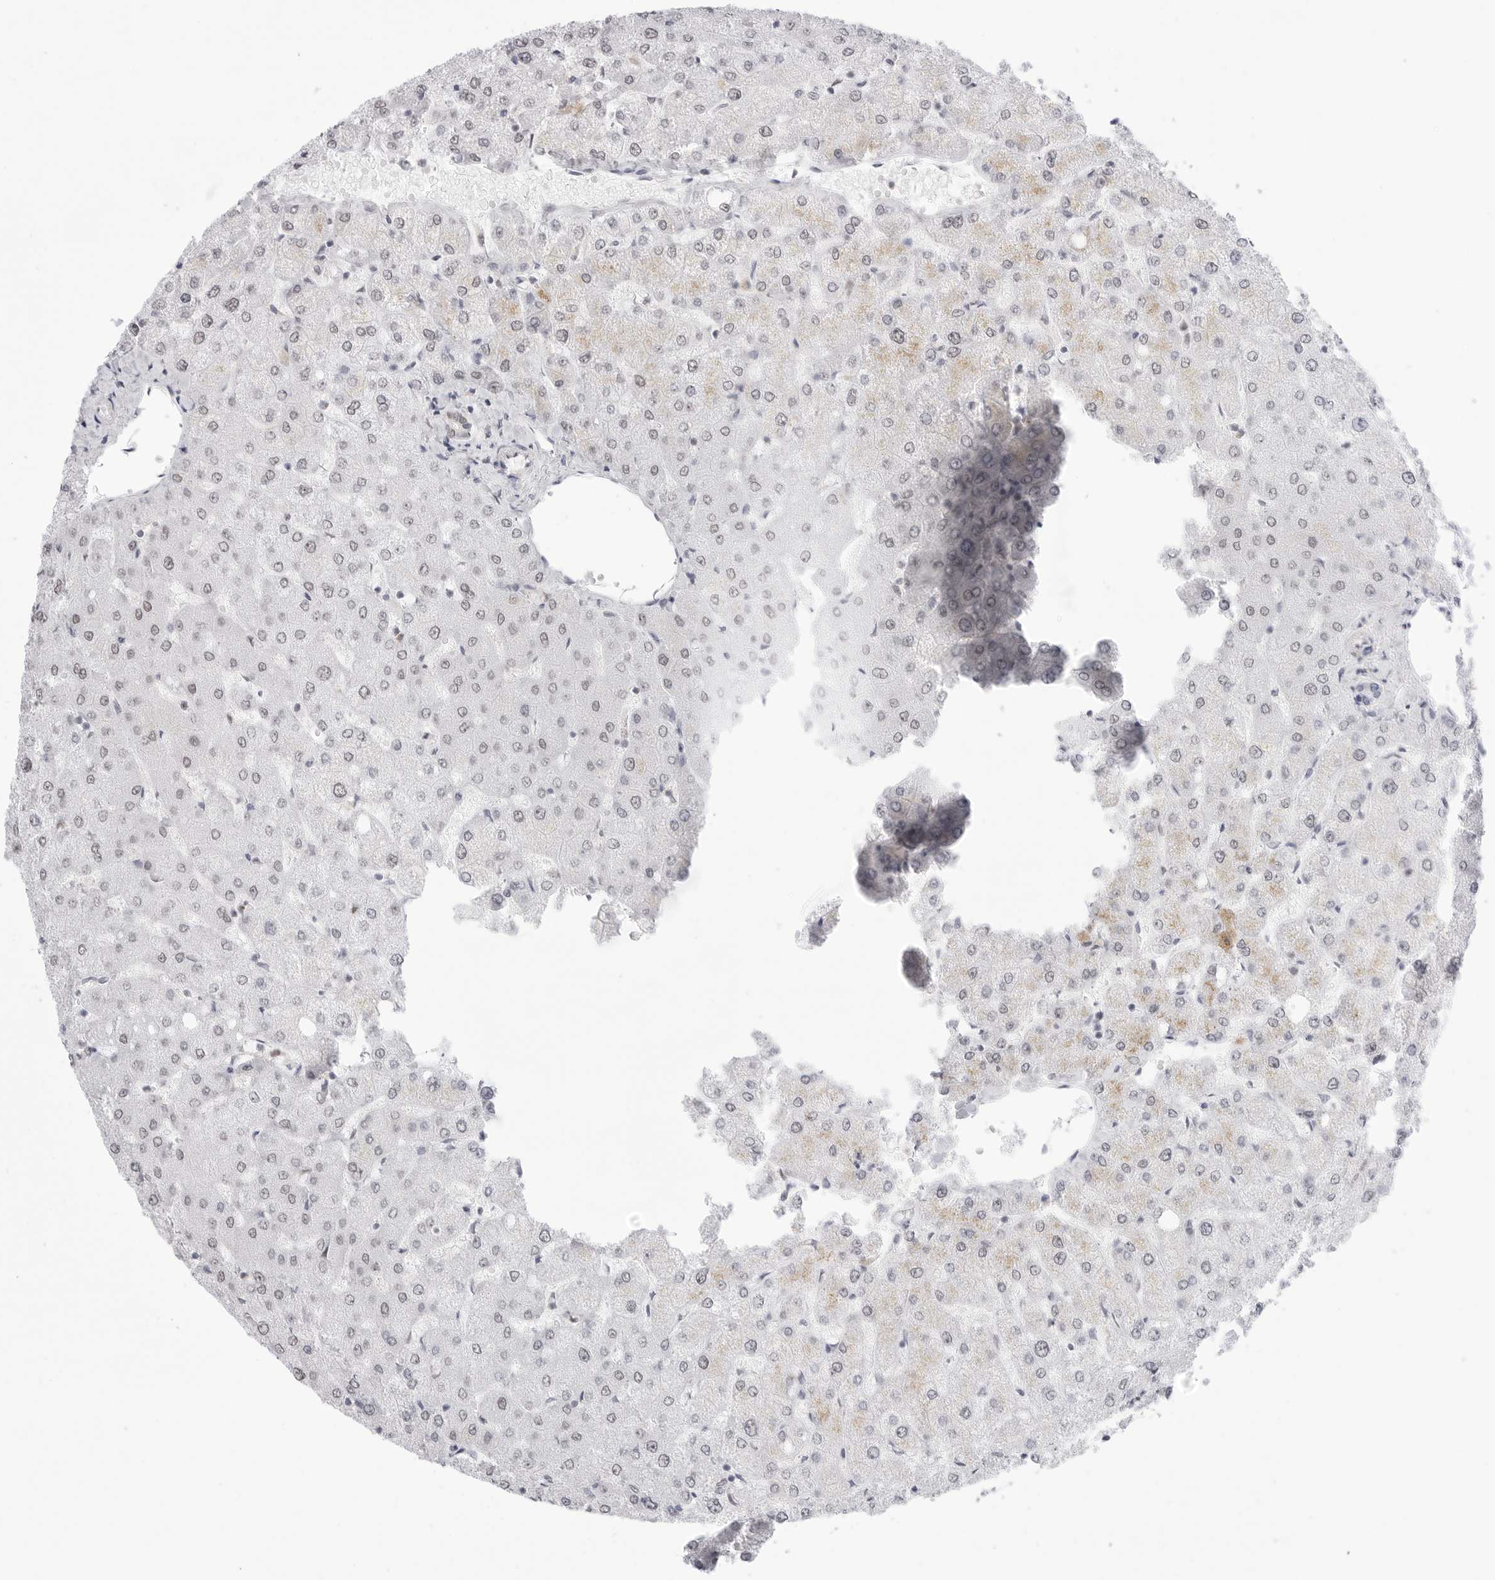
{"staining": {"intensity": "weak", "quantity": "<25%", "location": "nuclear"}, "tissue": "liver", "cell_type": "Cholangiocytes", "image_type": "normal", "snomed": [{"axis": "morphology", "description": "Normal tissue, NOS"}, {"axis": "topography", "description": "Liver"}], "caption": "Immunohistochemistry (IHC) of normal human liver reveals no expression in cholangiocytes.", "gene": "C1orf162", "patient": {"sex": "female", "age": 54}}